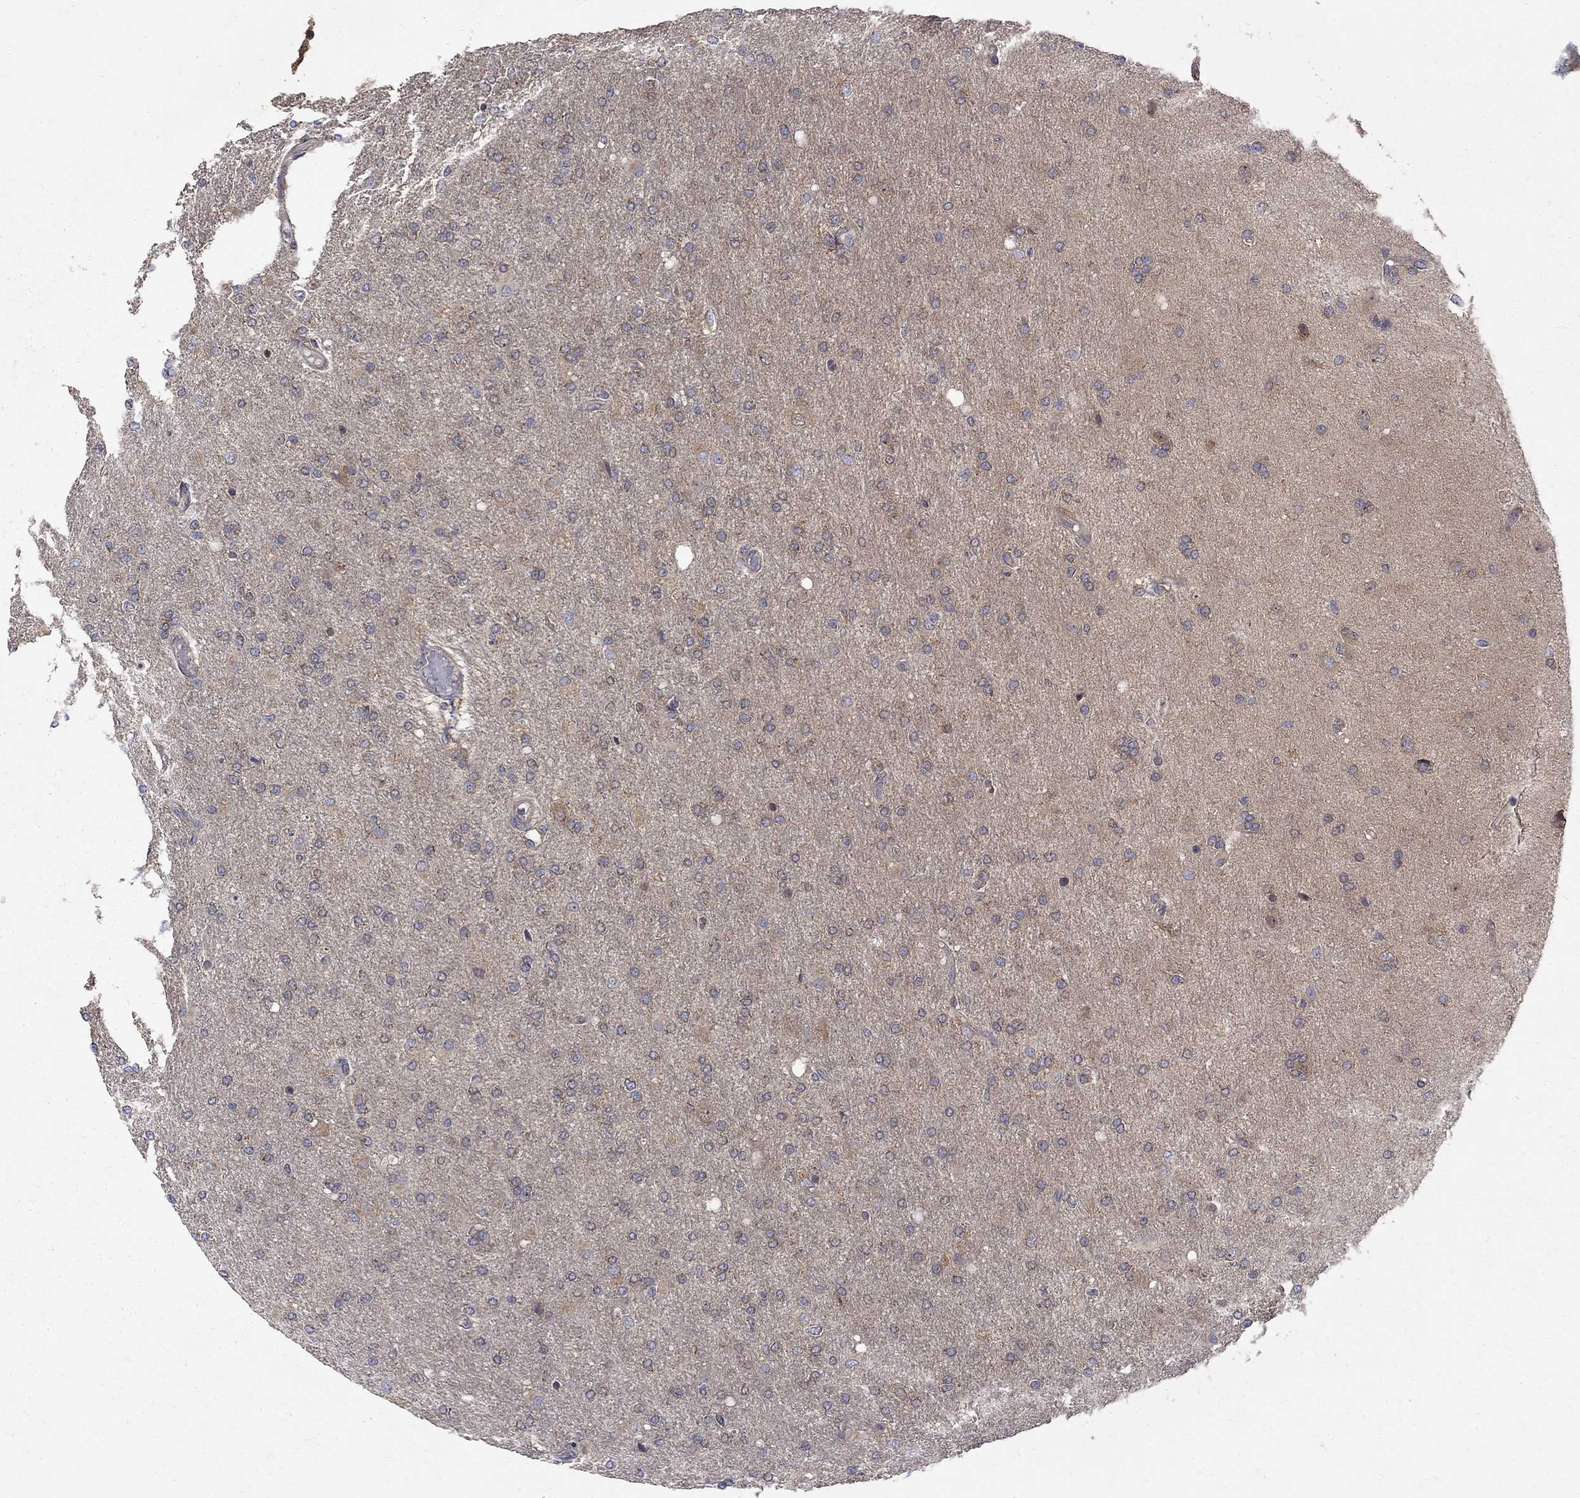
{"staining": {"intensity": "negative", "quantity": "none", "location": "none"}, "tissue": "glioma", "cell_type": "Tumor cells", "image_type": "cancer", "snomed": [{"axis": "morphology", "description": "Glioma, malignant, High grade"}, {"axis": "topography", "description": "Cerebral cortex"}], "caption": "An immunohistochemistry (IHC) histopathology image of glioma is shown. There is no staining in tumor cells of glioma. (DAB IHC, high magnification).", "gene": "SH2B1", "patient": {"sex": "male", "age": 70}}